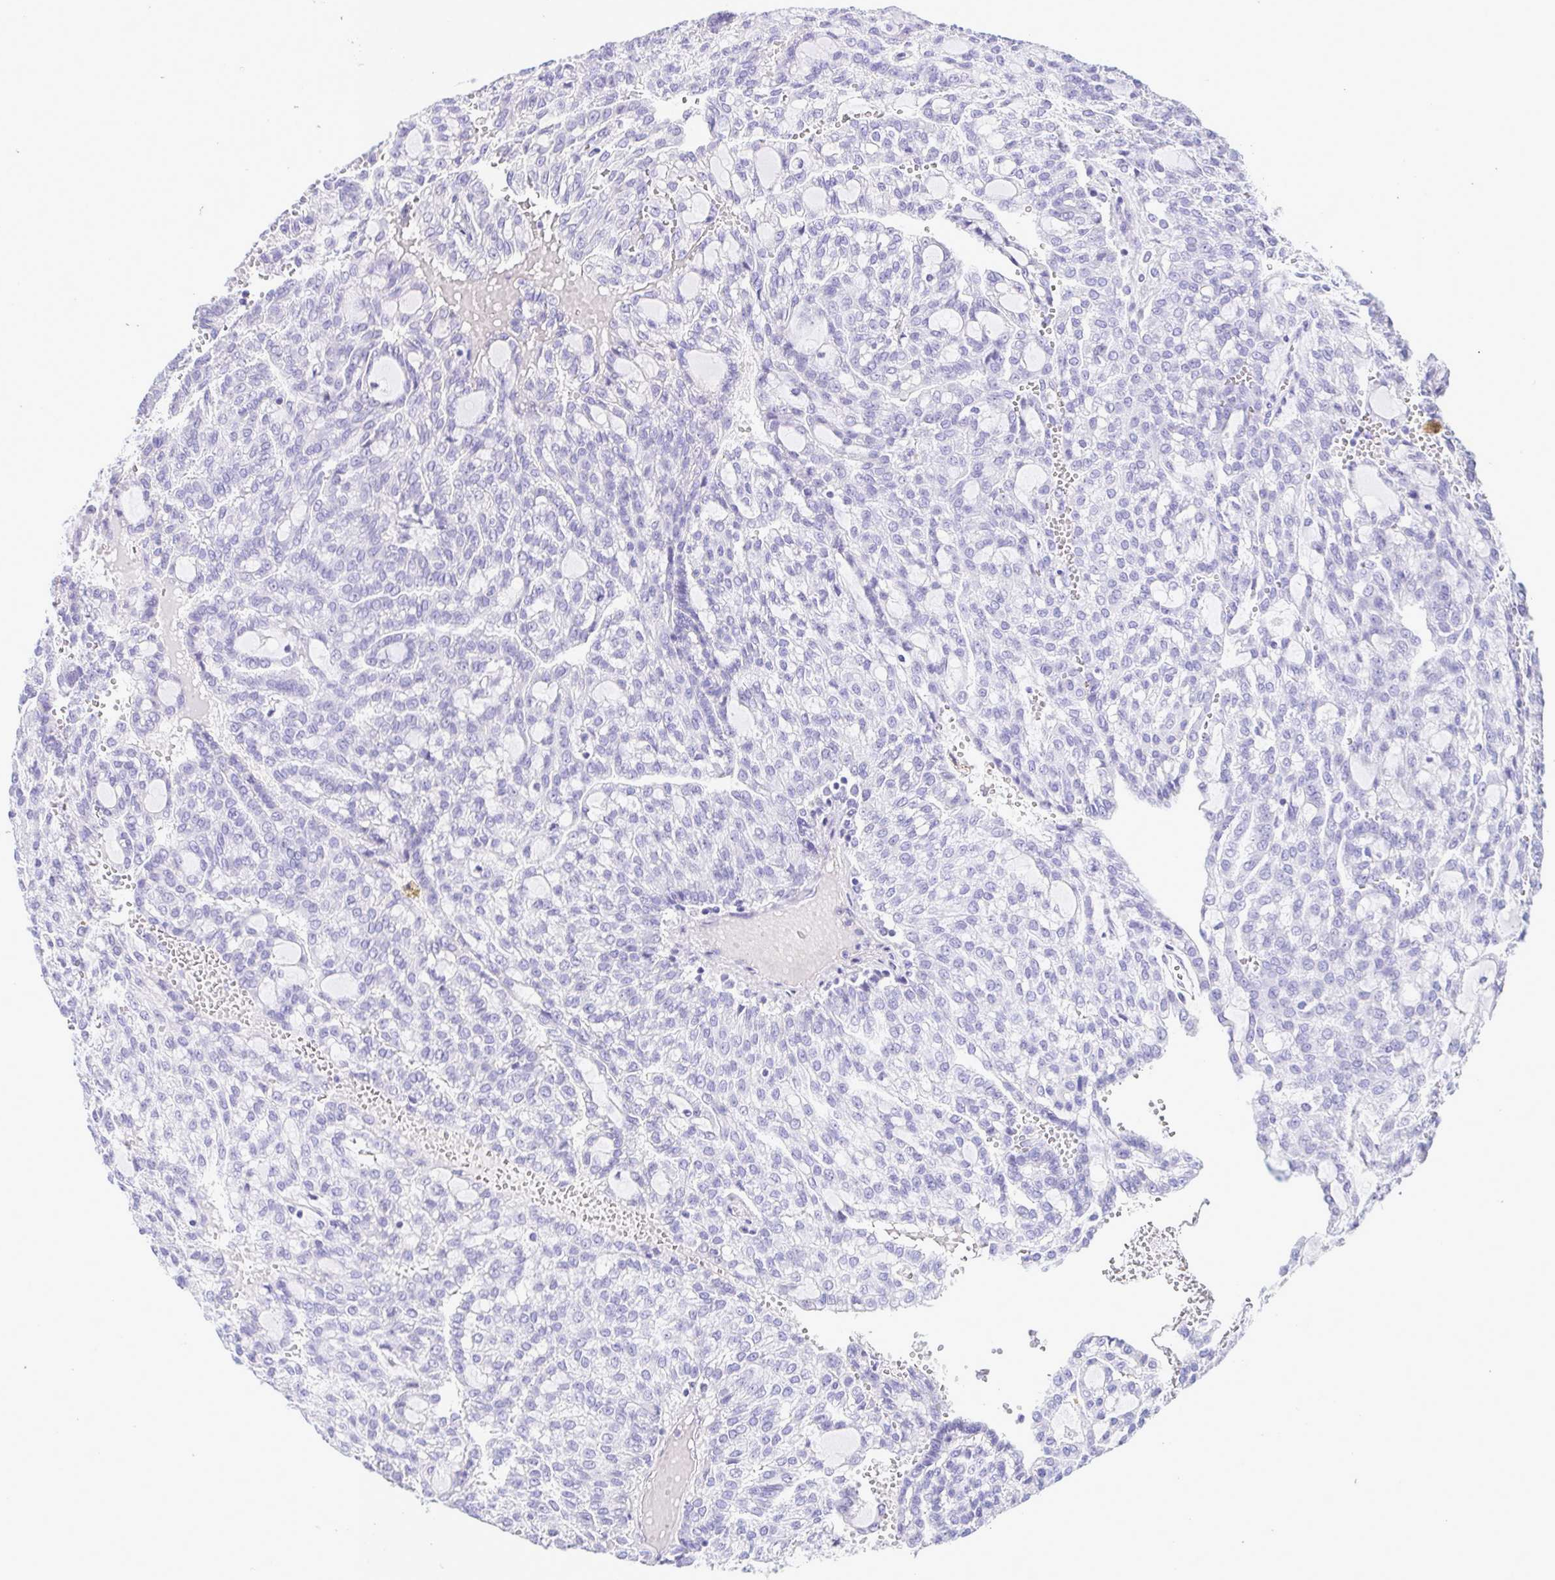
{"staining": {"intensity": "negative", "quantity": "none", "location": "none"}, "tissue": "renal cancer", "cell_type": "Tumor cells", "image_type": "cancer", "snomed": [{"axis": "morphology", "description": "Adenocarcinoma, NOS"}, {"axis": "topography", "description": "Kidney"}], "caption": "An image of renal cancer (adenocarcinoma) stained for a protein demonstrates no brown staining in tumor cells.", "gene": "GPR182", "patient": {"sex": "male", "age": 63}}